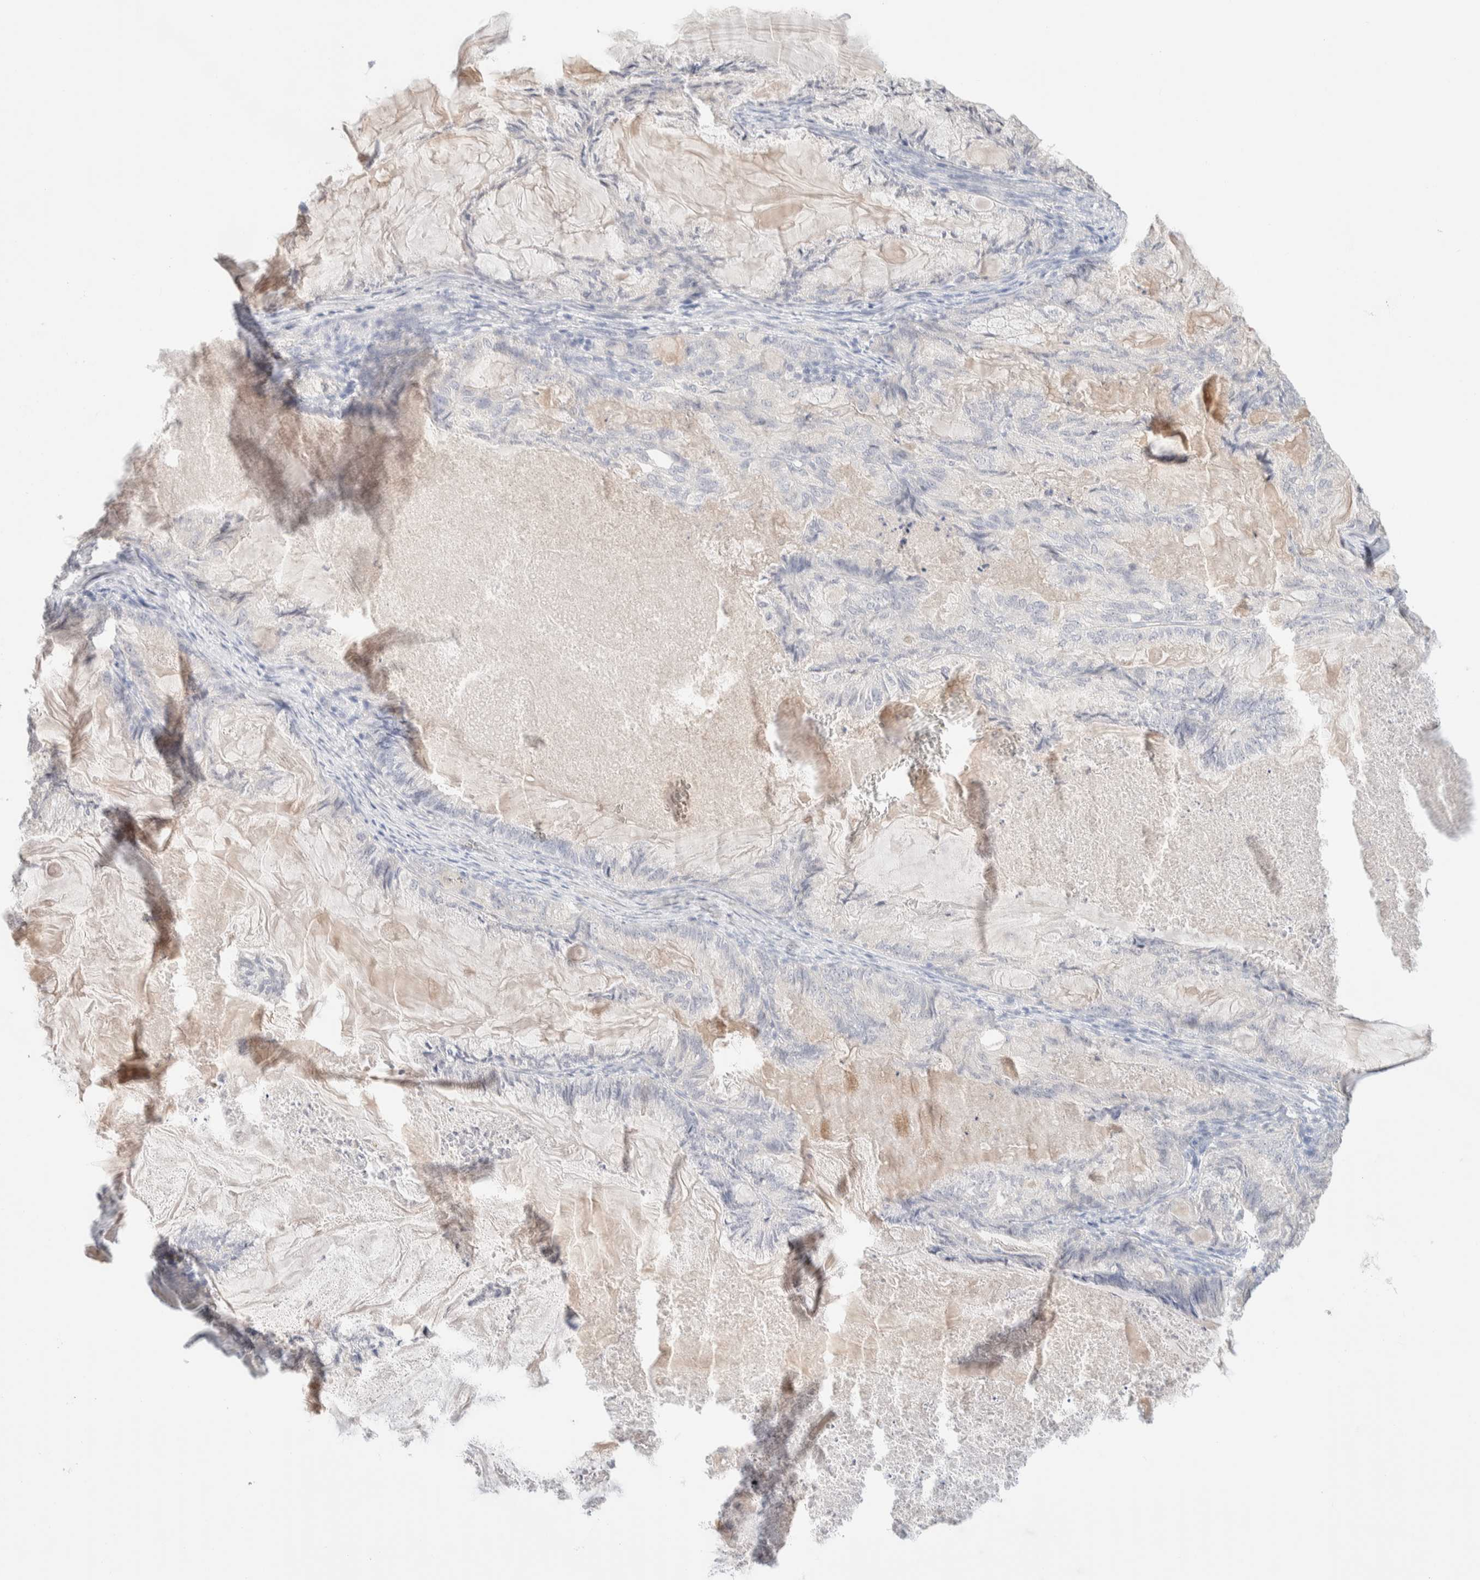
{"staining": {"intensity": "negative", "quantity": "none", "location": "none"}, "tissue": "endometrial cancer", "cell_type": "Tumor cells", "image_type": "cancer", "snomed": [{"axis": "morphology", "description": "Adenocarcinoma, NOS"}, {"axis": "topography", "description": "Endometrium"}], "caption": "An immunohistochemistry photomicrograph of adenocarcinoma (endometrial) is shown. There is no staining in tumor cells of adenocarcinoma (endometrial).", "gene": "RIDA", "patient": {"sex": "female", "age": 86}}